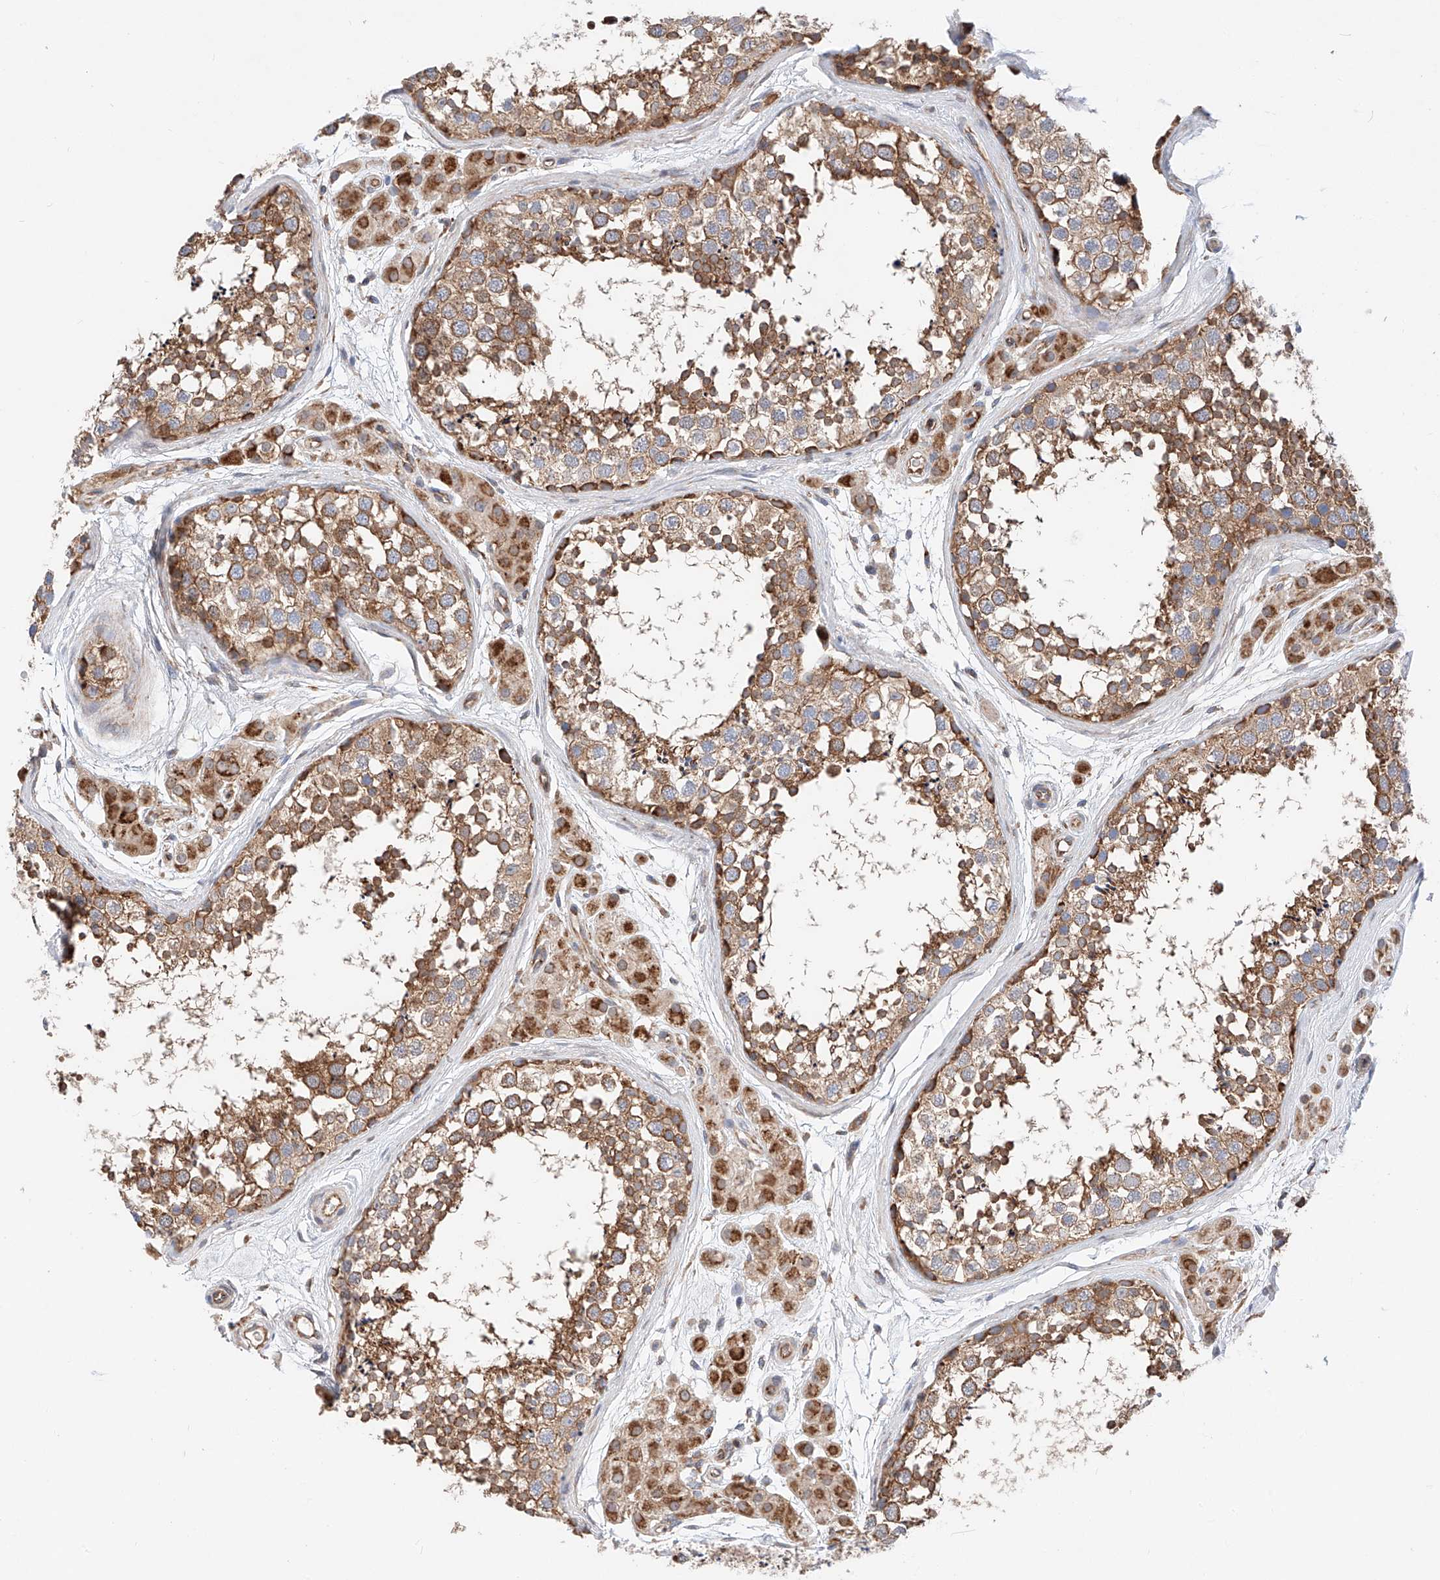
{"staining": {"intensity": "moderate", "quantity": ">75%", "location": "cytoplasmic/membranous"}, "tissue": "testis", "cell_type": "Cells in seminiferous ducts", "image_type": "normal", "snomed": [{"axis": "morphology", "description": "Normal tissue, NOS"}, {"axis": "topography", "description": "Testis"}], "caption": "Approximately >75% of cells in seminiferous ducts in unremarkable testis show moderate cytoplasmic/membranous protein staining as visualized by brown immunohistochemical staining.", "gene": "NR1D1", "patient": {"sex": "male", "age": 56}}